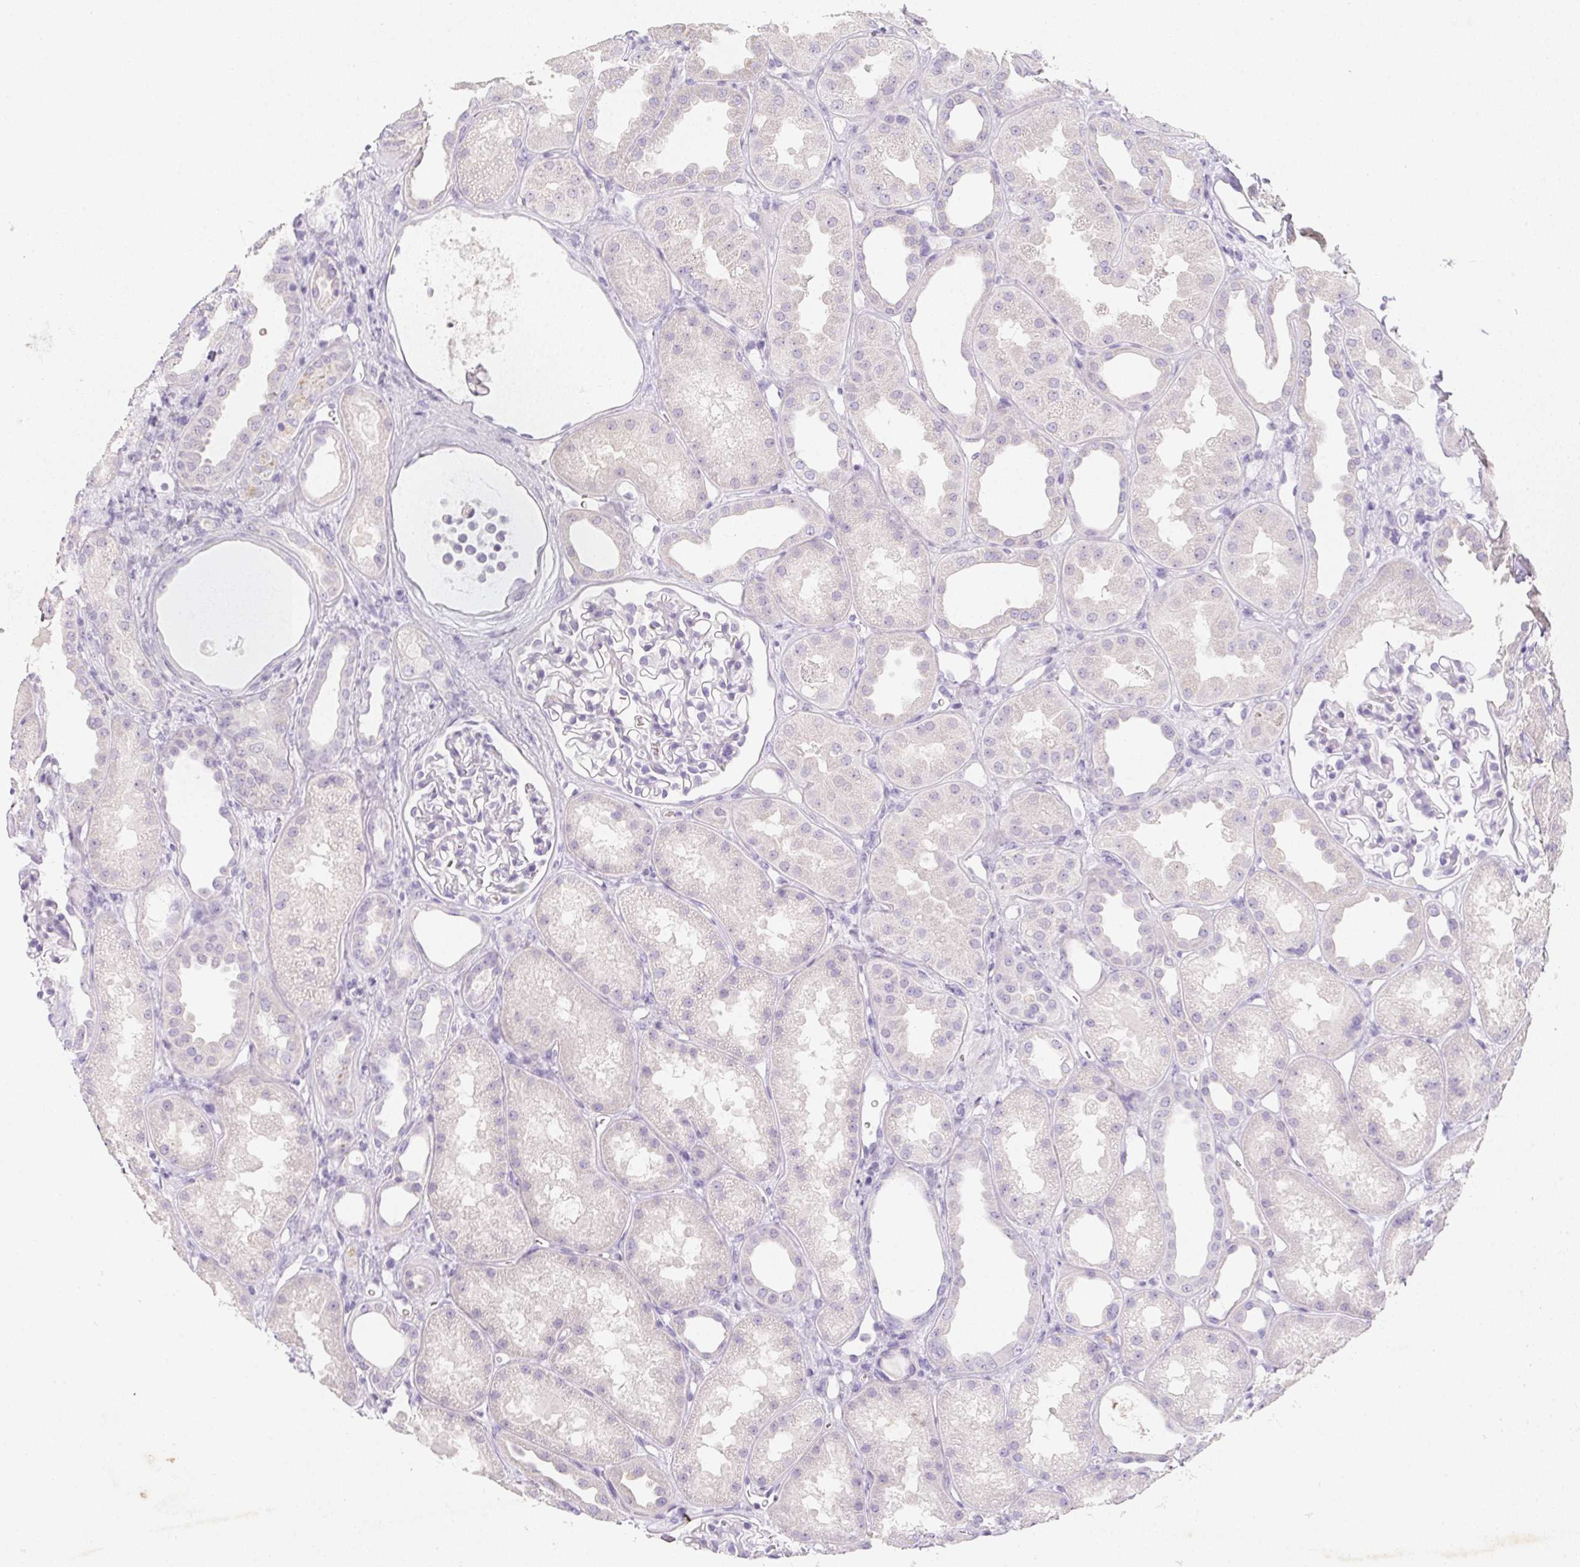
{"staining": {"intensity": "negative", "quantity": "none", "location": "none"}, "tissue": "kidney", "cell_type": "Cells in glomeruli", "image_type": "normal", "snomed": [{"axis": "morphology", "description": "Normal tissue, NOS"}, {"axis": "topography", "description": "Kidney"}], "caption": "Immunohistochemistry (IHC) micrograph of normal human kidney stained for a protein (brown), which demonstrates no staining in cells in glomeruli.", "gene": "DCD", "patient": {"sex": "male", "age": 61}}